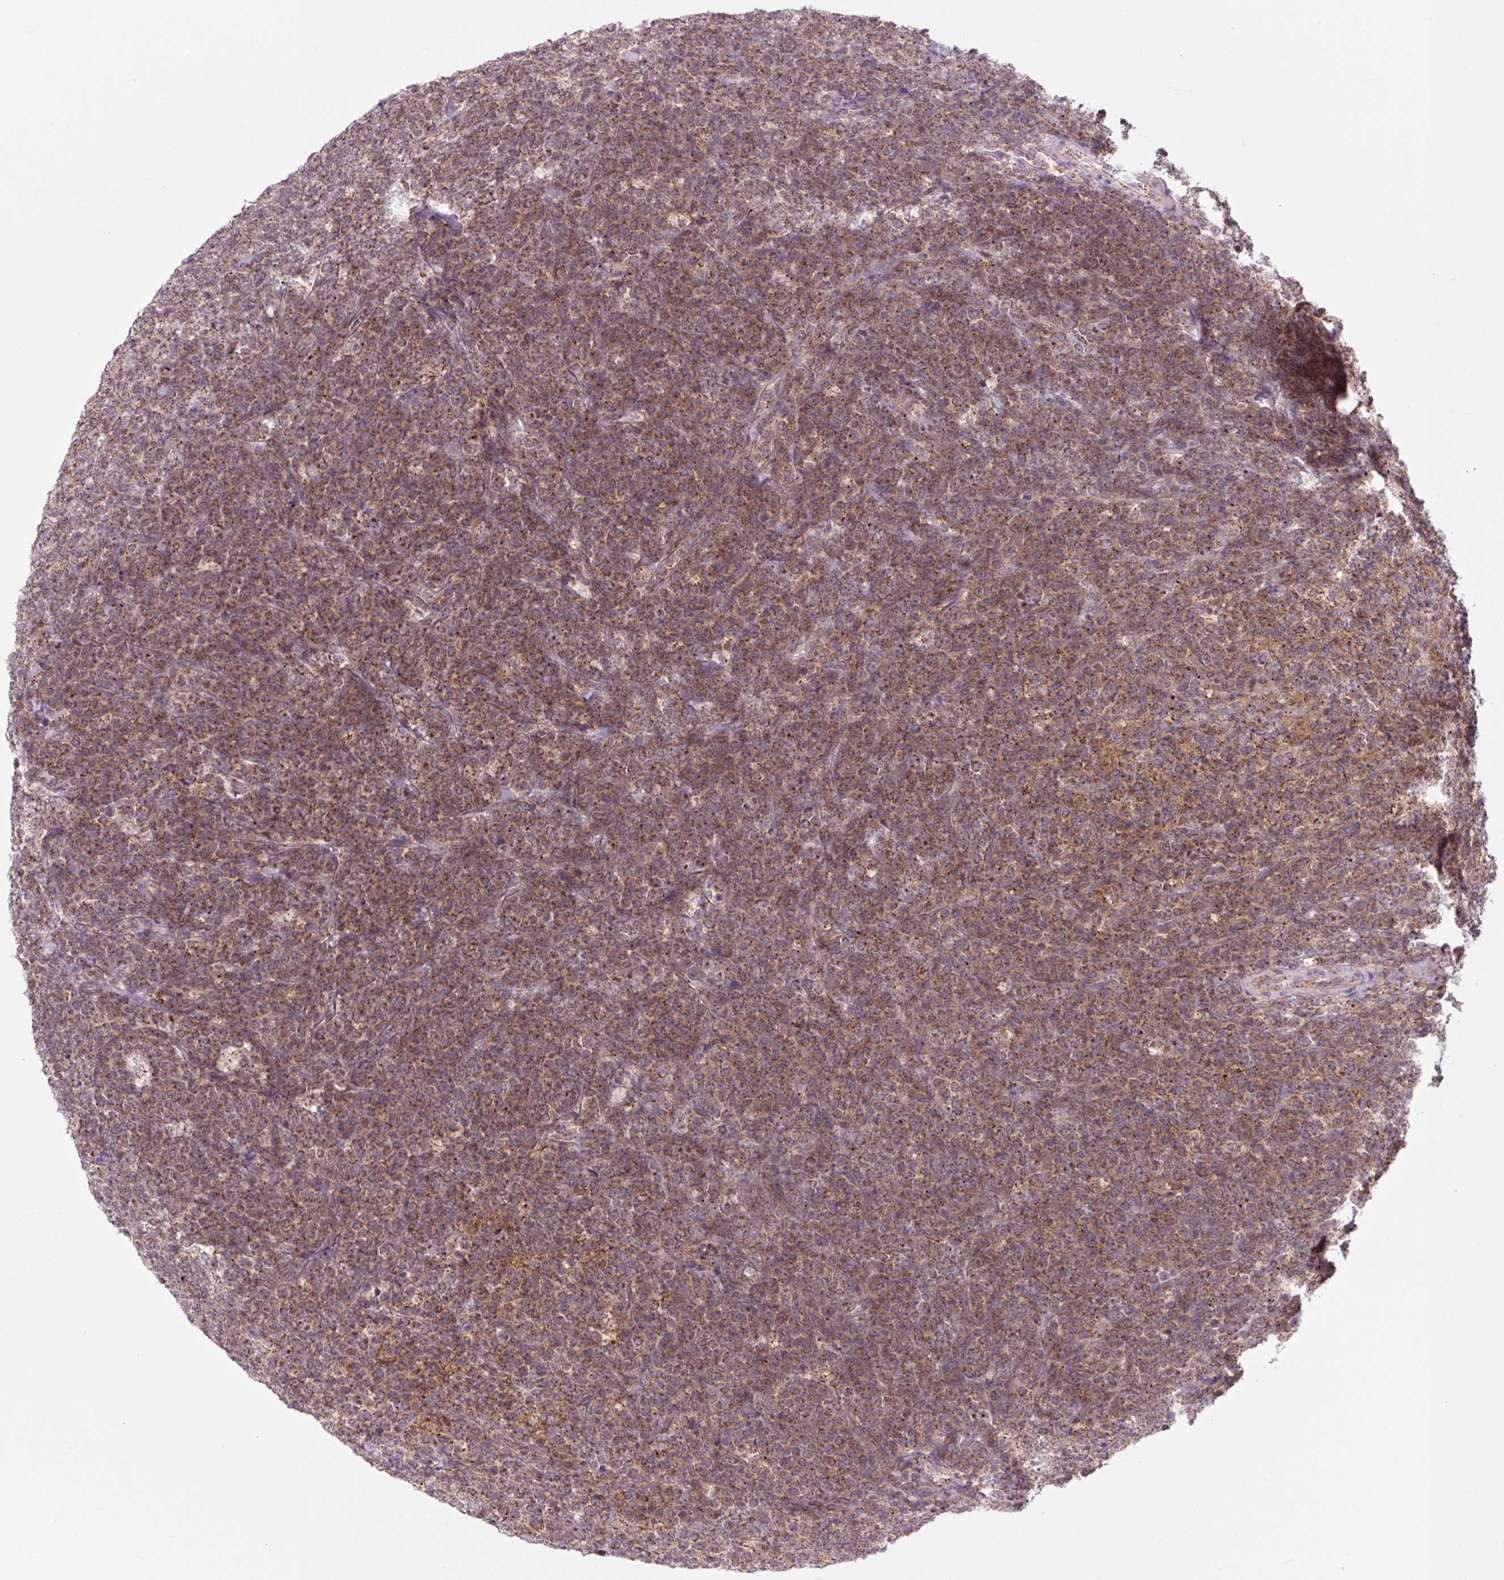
{"staining": {"intensity": "moderate", "quantity": ">75%", "location": "cytoplasmic/membranous"}, "tissue": "lymphoma", "cell_type": "Tumor cells", "image_type": "cancer", "snomed": [{"axis": "morphology", "description": "Malignant lymphoma, non-Hodgkin's type, High grade"}, {"axis": "topography", "description": "Small intestine"}, {"axis": "topography", "description": "Colon"}], "caption": "DAB immunohistochemical staining of human lymphoma shows moderate cytoplasmic/membranous protein positivity in about >75% of tumor cells. Using DAB (3,3'-diaminobenzidine) (brown) and hematoxylin (blue) stains, captured at high magnification using brightfield microscopy.", "gene": "VPS4A", "patient": {"sex": "male", "age": 8}}